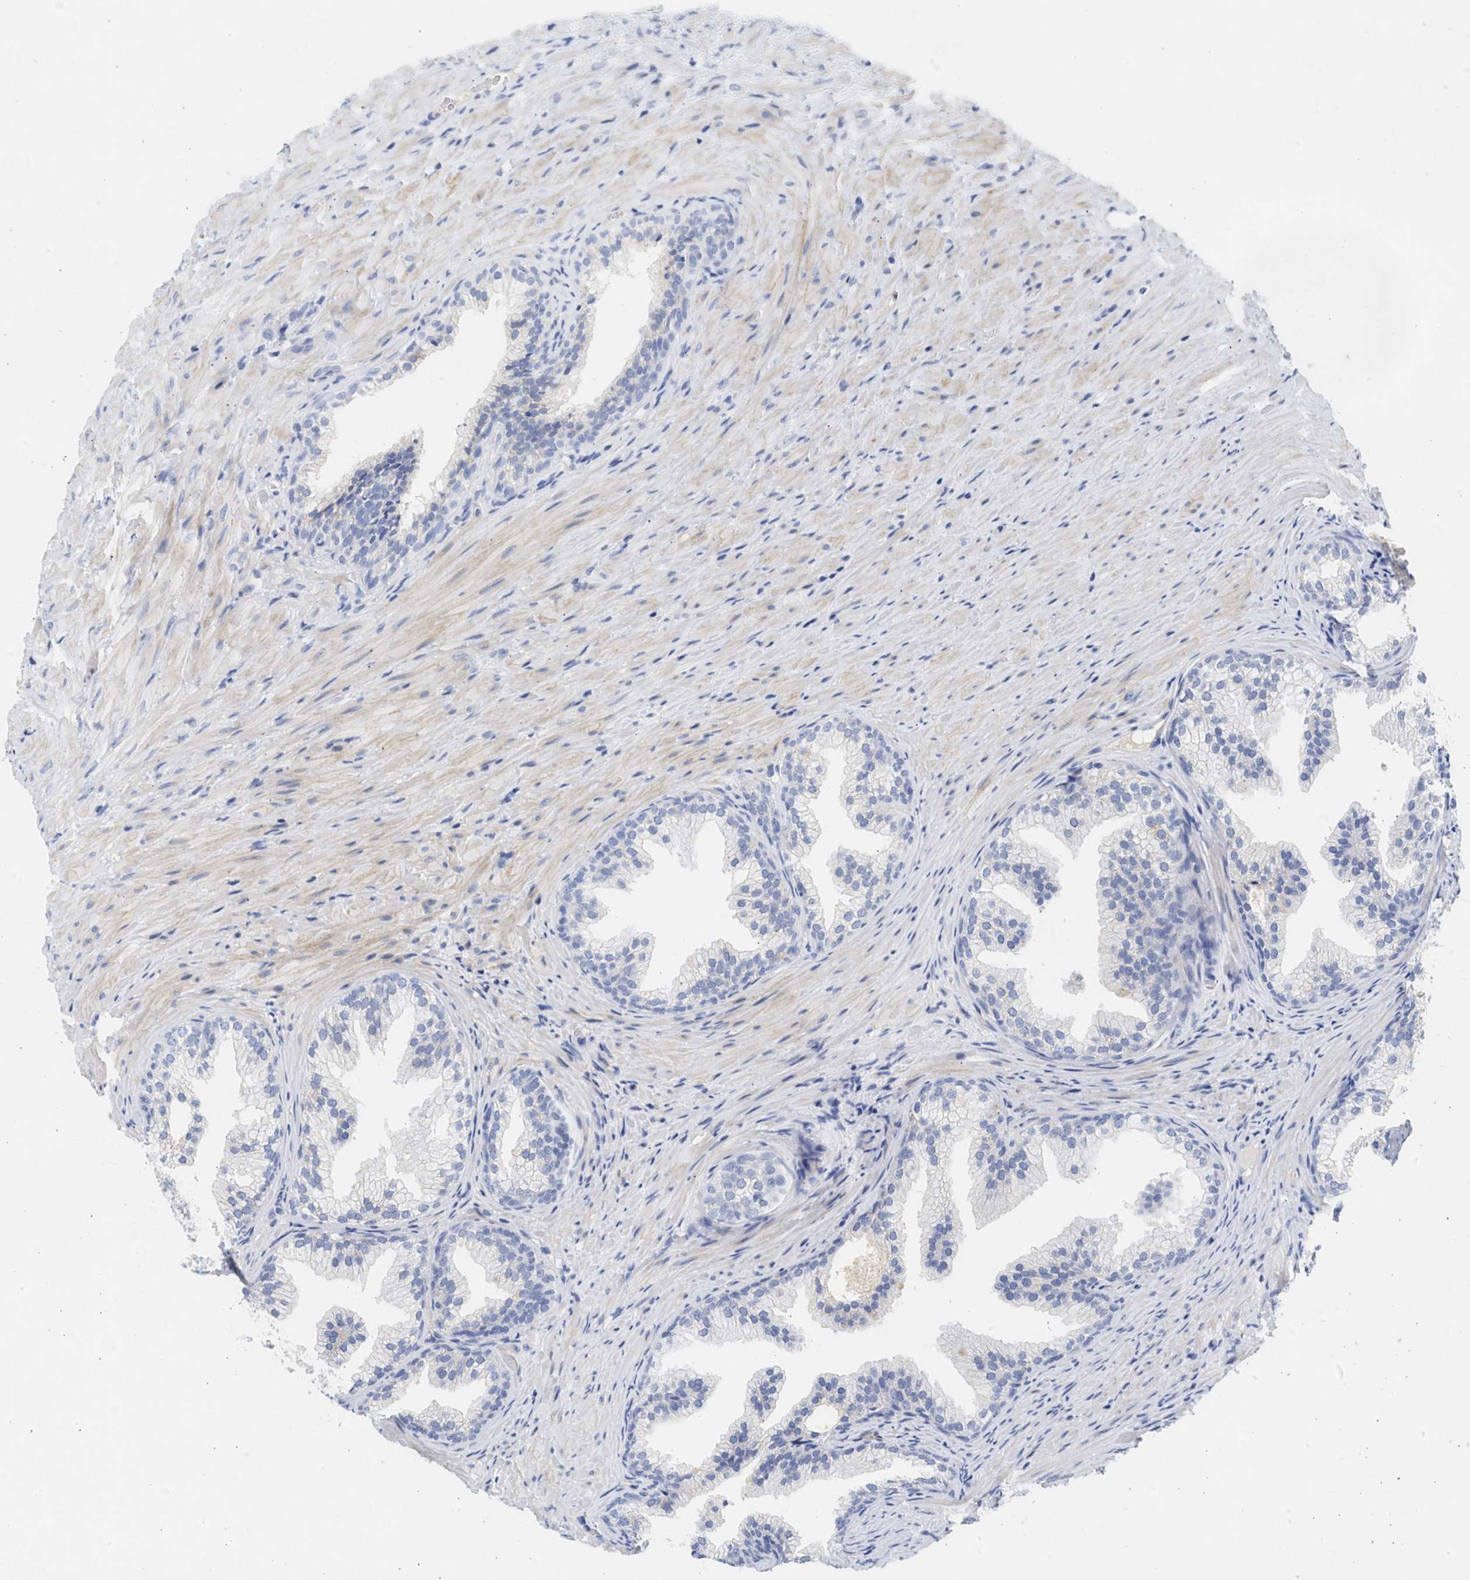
{"staining": {"intensity": "negative", "quantity": "none", "location": "none"}, "tissue": "prostate", "cell_type": "Glandular cells", "image_type": "normal", "snomed": [{"axis": "morphology", "description": "Normal tissue, NOS"}, {"axis": "topography", "description": "Prostate"}], "caption": "Photomicrograph shows no significant protein positivity in glandular cells of unremarkable prostate.", "gene": "SPATA3", "patient": {"sex": "male", "age": 76}}